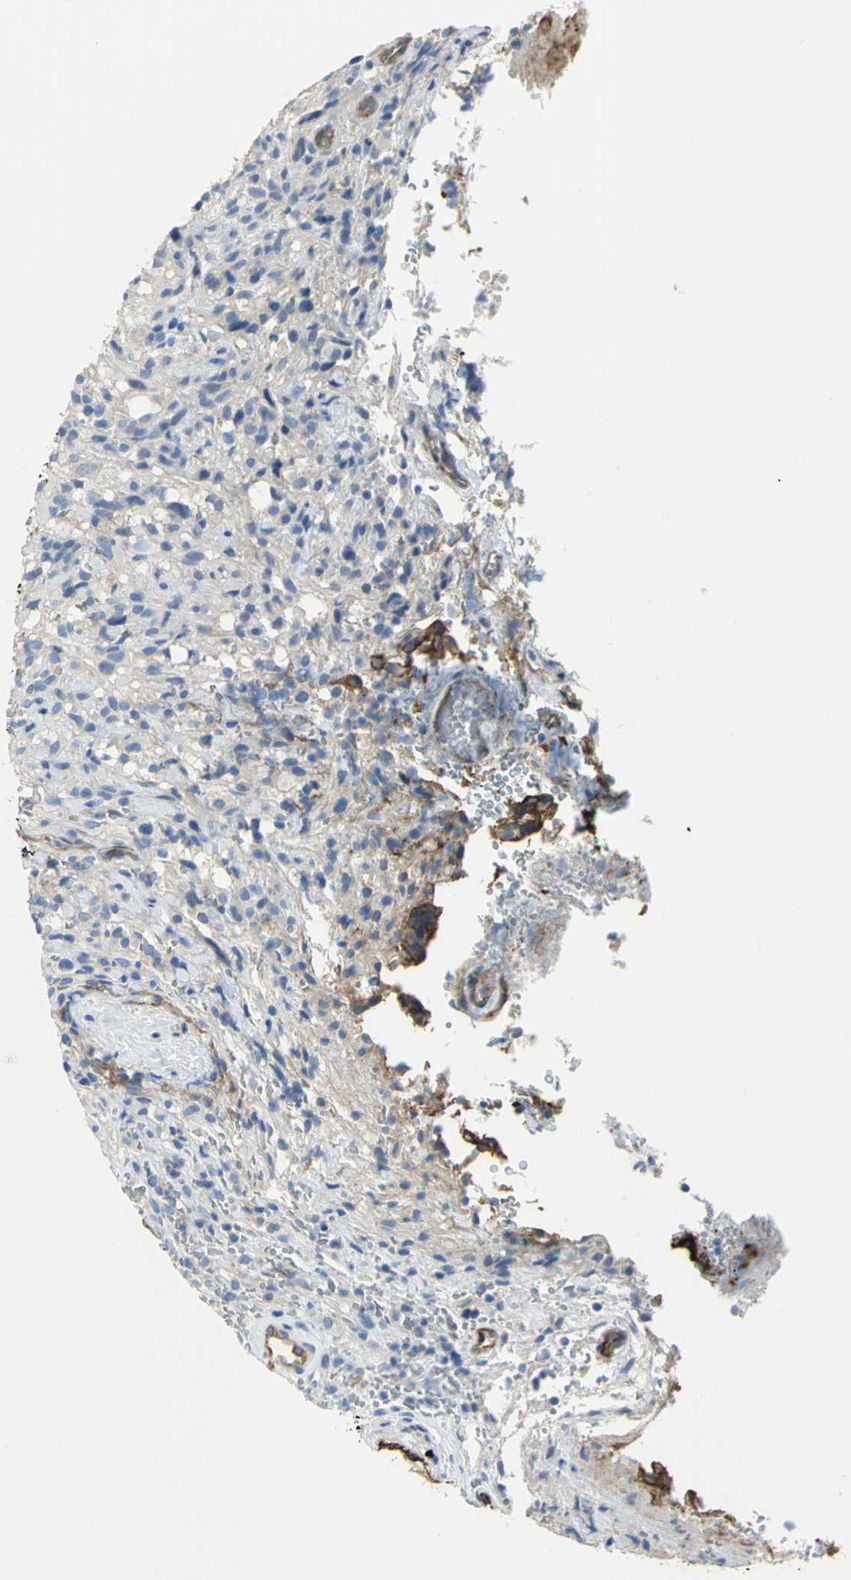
{"staining": {"intensity": "negative", "quantity": "none", "location": "none"}, "tissue": "glioma", "cell_type": "Tumor cells", "image_type": "cancer", "snomed": [{"axis": "morphology", "description": "Normal tissue, NOS"}, {"axis": "morphology", "description": "Glioma, malignant, High grade"}, {"axis": "topography", "description": "Cerebral cortex"}], "caption": "Malignant high-grade glioma stained for a protein using immunohistochemistry (IHC) shows no staining tumor cells.", "gene": "FLNB", "patient": {"sex": "male", "age": 75}}